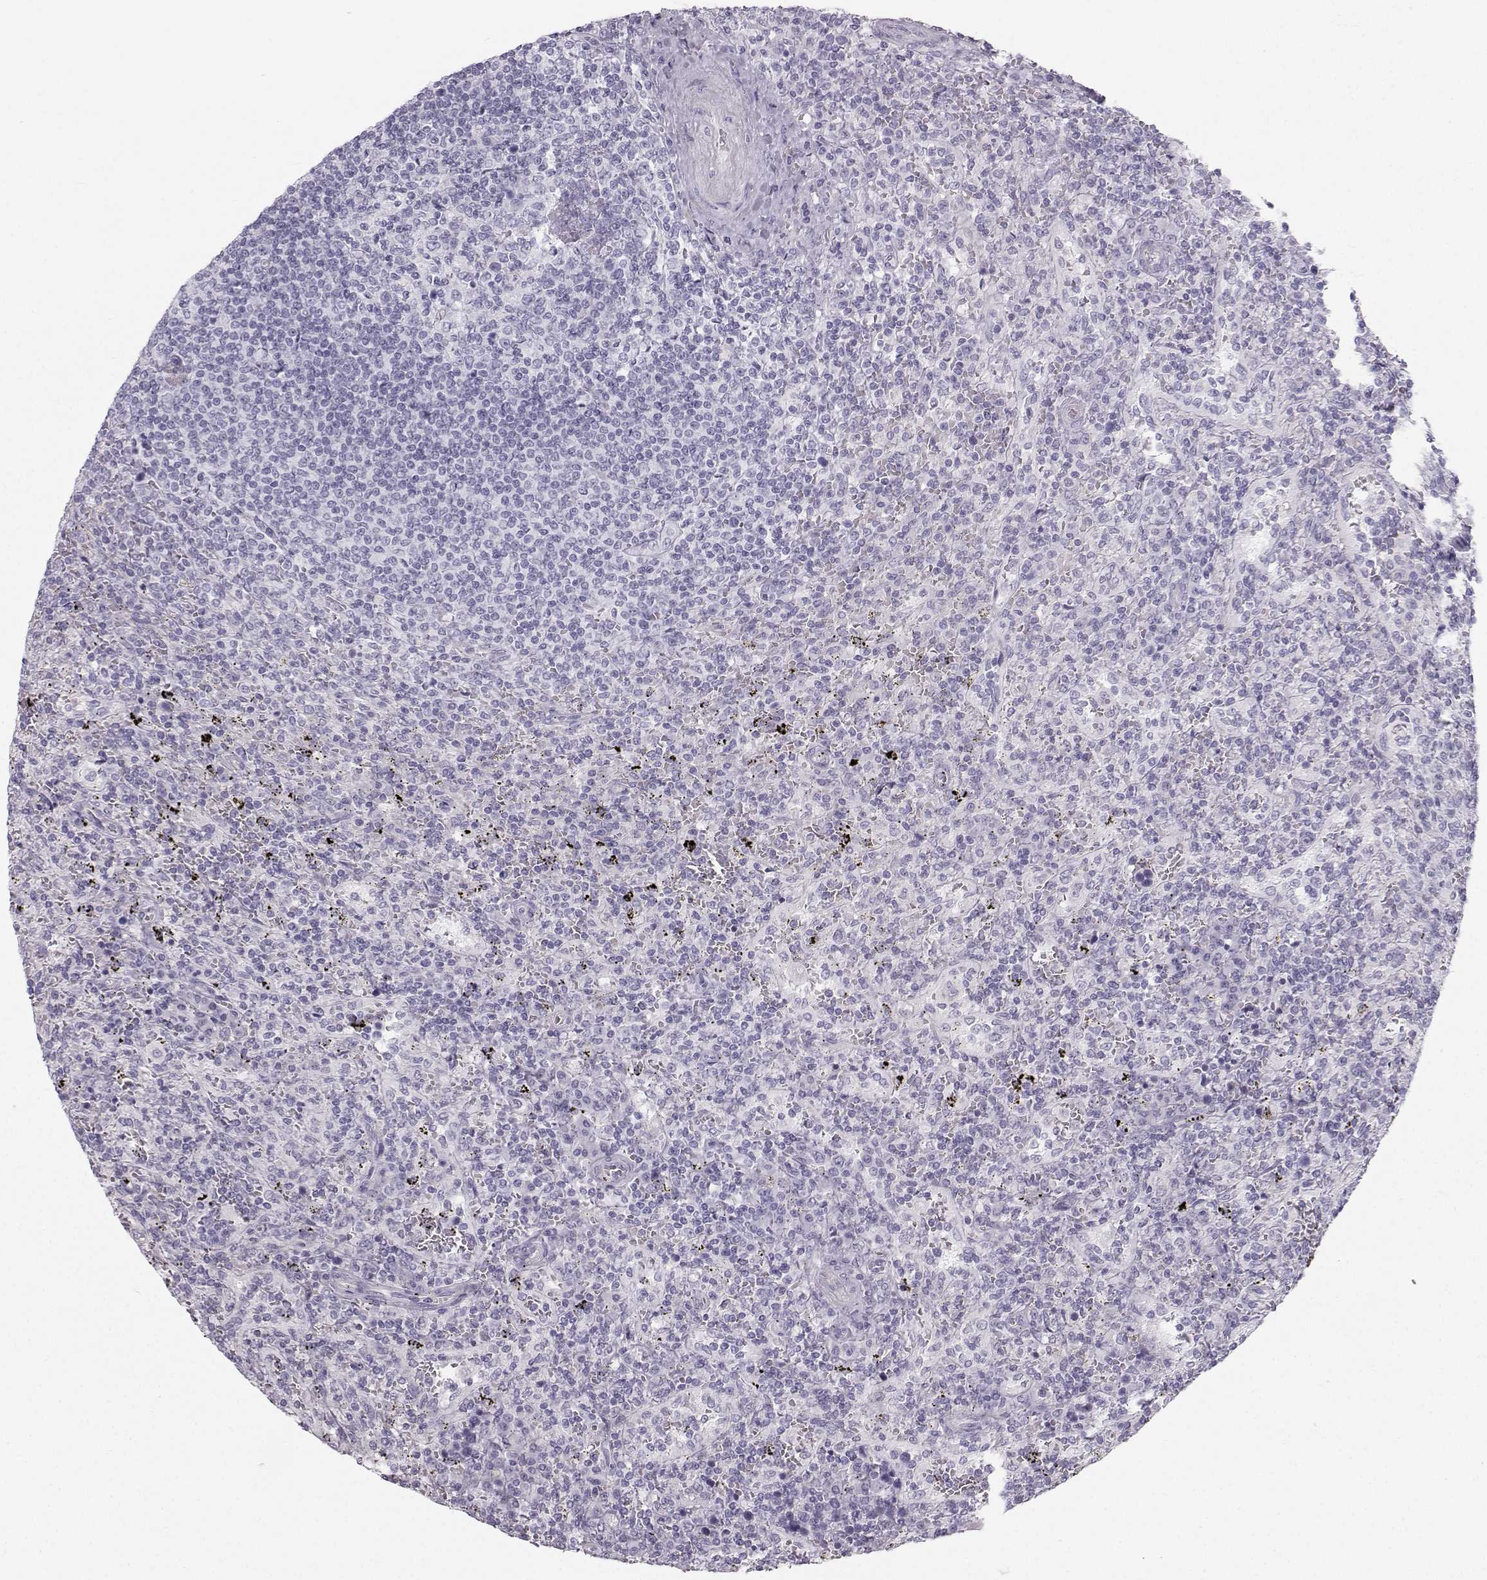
{"staining": {"intensity": "negative", "quantity": "none", "location": "none"}, "tissue": "lymphoma", "cell_type": "Tumor cells", "image_type": "cancer", "snomed": [{"axis": "morphology", "description": "Malignant lymphoma, non-Hodgkin's type, Low grade"}, {"axis": "topography", "description": "Spleen"}], "caption": "The histopathology image reveals no significant expression in tumor cells of low-grade malignant lymphoma, non-Hodgkin's type.", "gene": "CASR", "patient": {"sex": "male", "age": 62}}